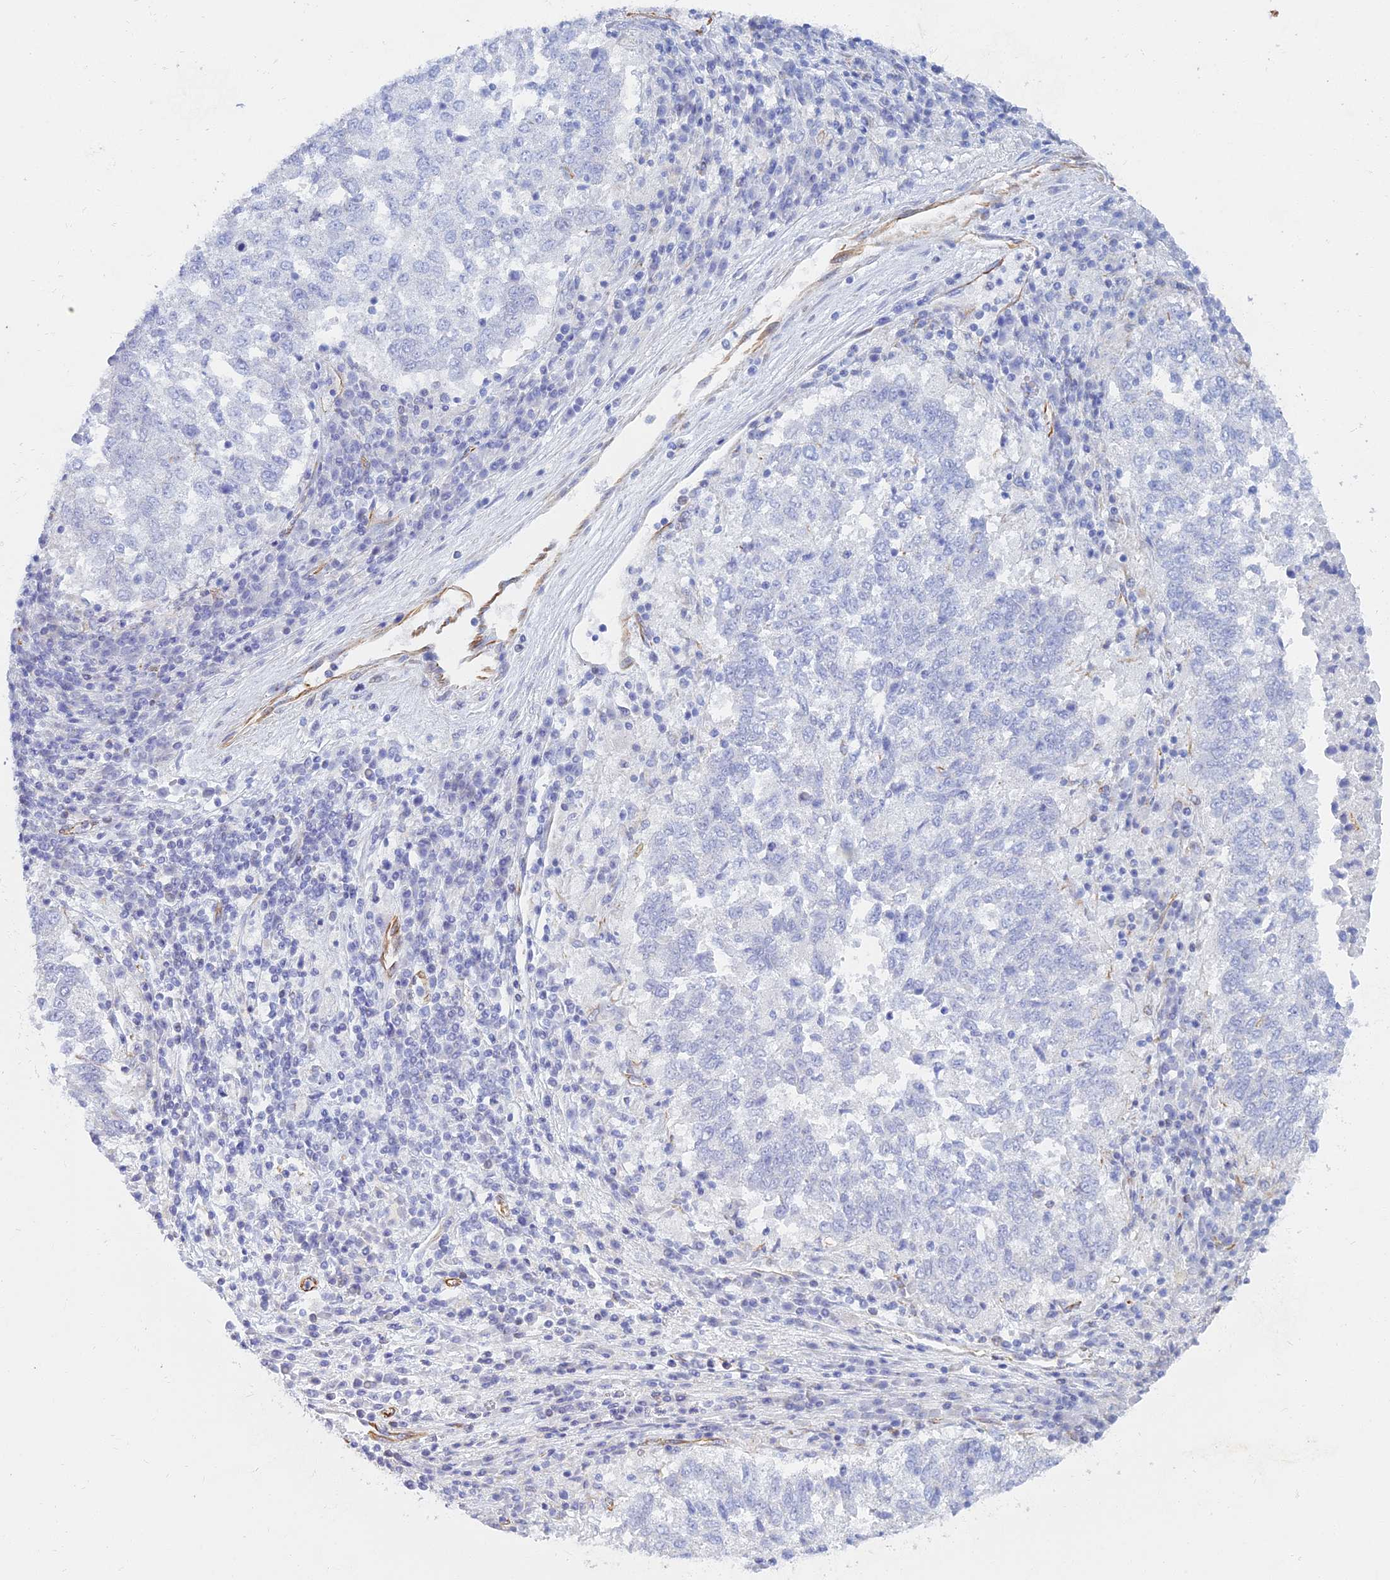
{"staining": {"intensity": "negative", "quantity": "none", "location": "none"}, "tissue": "lung cancer", "cell_type": "Tumor cells", "image_type": "cancer", "snomed": [{"axis": "morphology", "description": "Squamous cell carcinoma, NOS"}, {"axis": "topography", "description": "Lung"}], "caption": "A photomicrograph of human lung cancer (squamous cell carcinoma) is negative for staining in tumor cells.", "gene": "RMC1", "patient": {"sex": "male", "age": 73}}